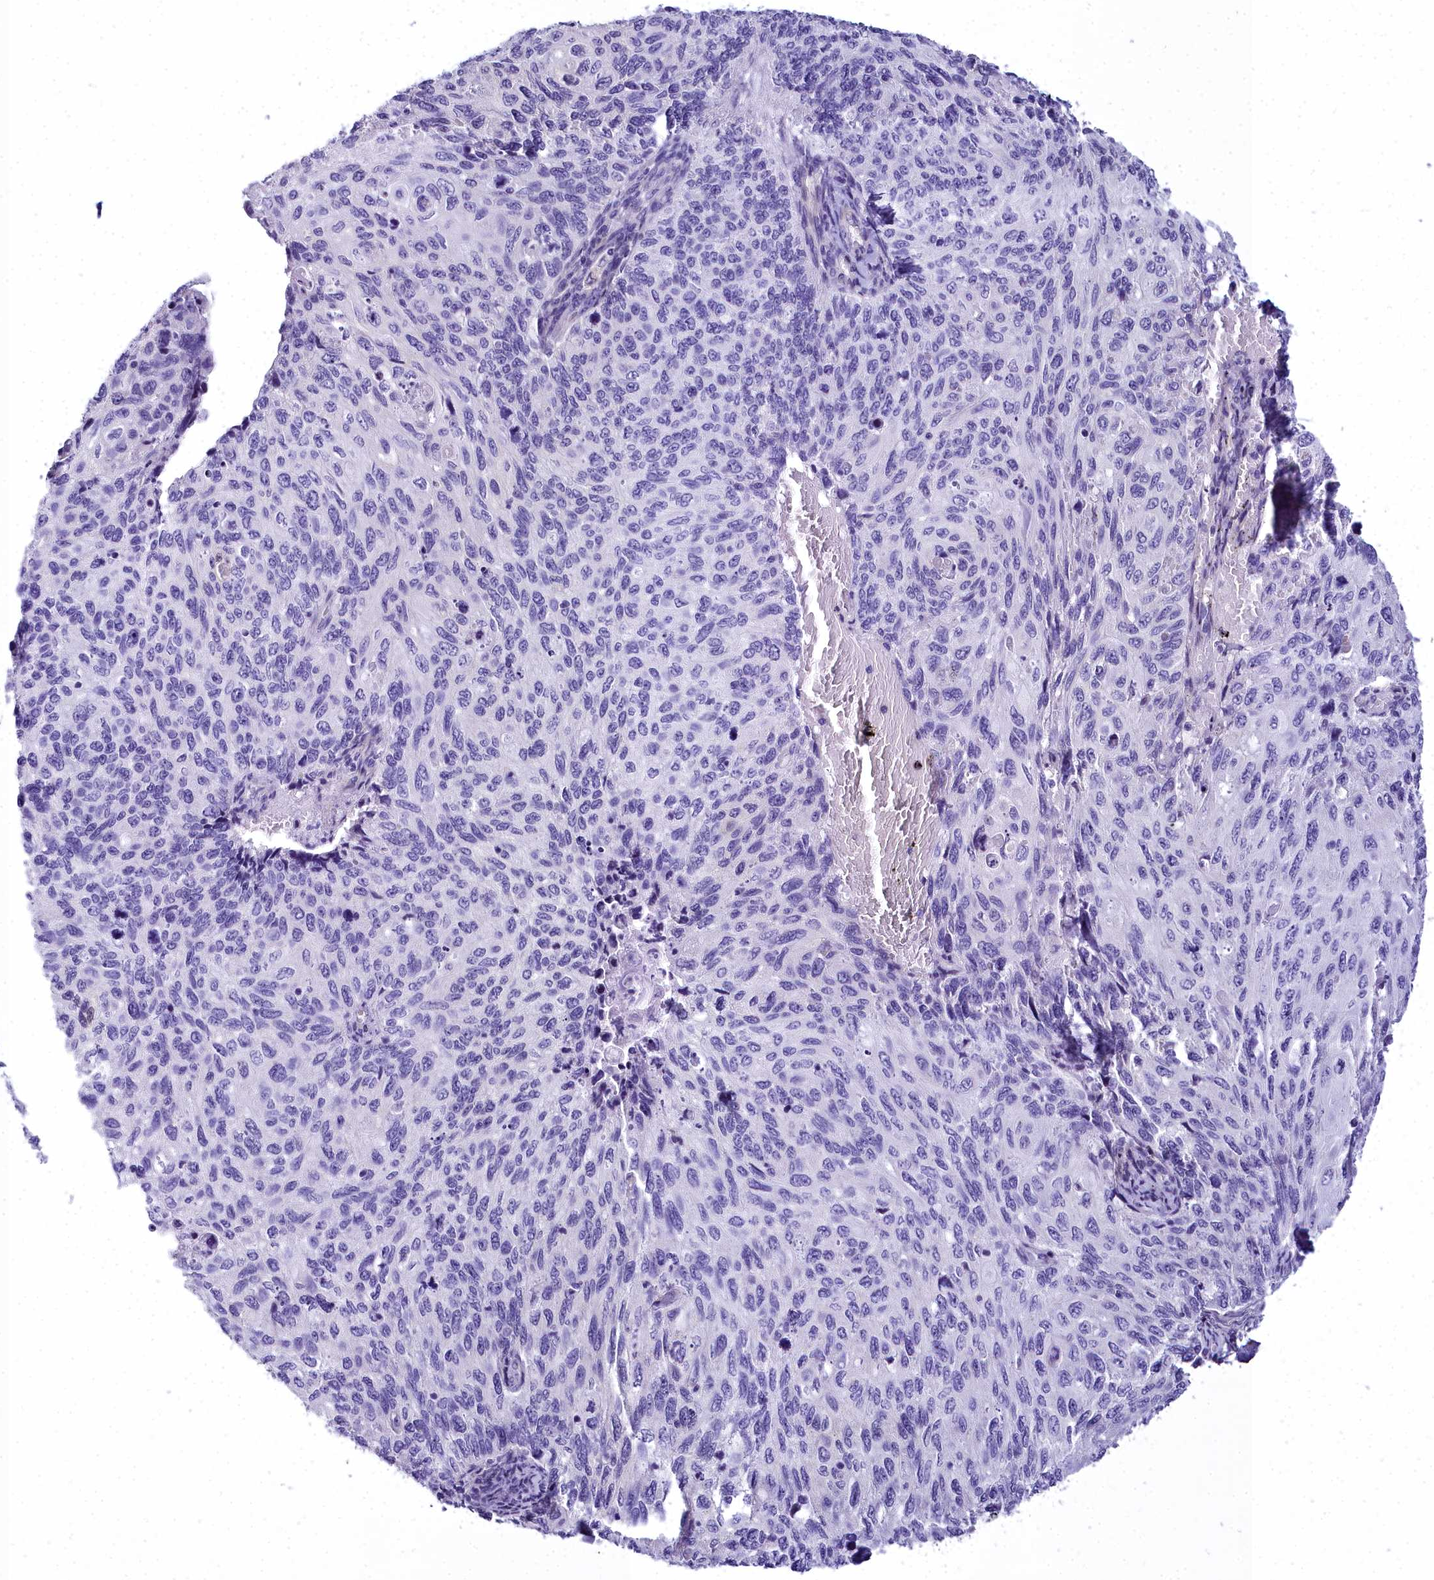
{"staining": {"intensity": "negative", "quantity": "none", "location": "none"}, "tissue": "cervical cancer", "cell_type": "Tumor cells", "image_type": "cancer", "snomed": [{"axis": "morphology", "description": "Squamous cell carcinoma, NOS"}, {"axis": "topography", "description": "Cervix"}], "caption": "A photomicrograph of squamous cell carcinoma (cervical) stained for a protein exhibits no brown staining in tumor cells.", "gene": "TIMM22", "patient": {"sex": "female", "age": 70}}